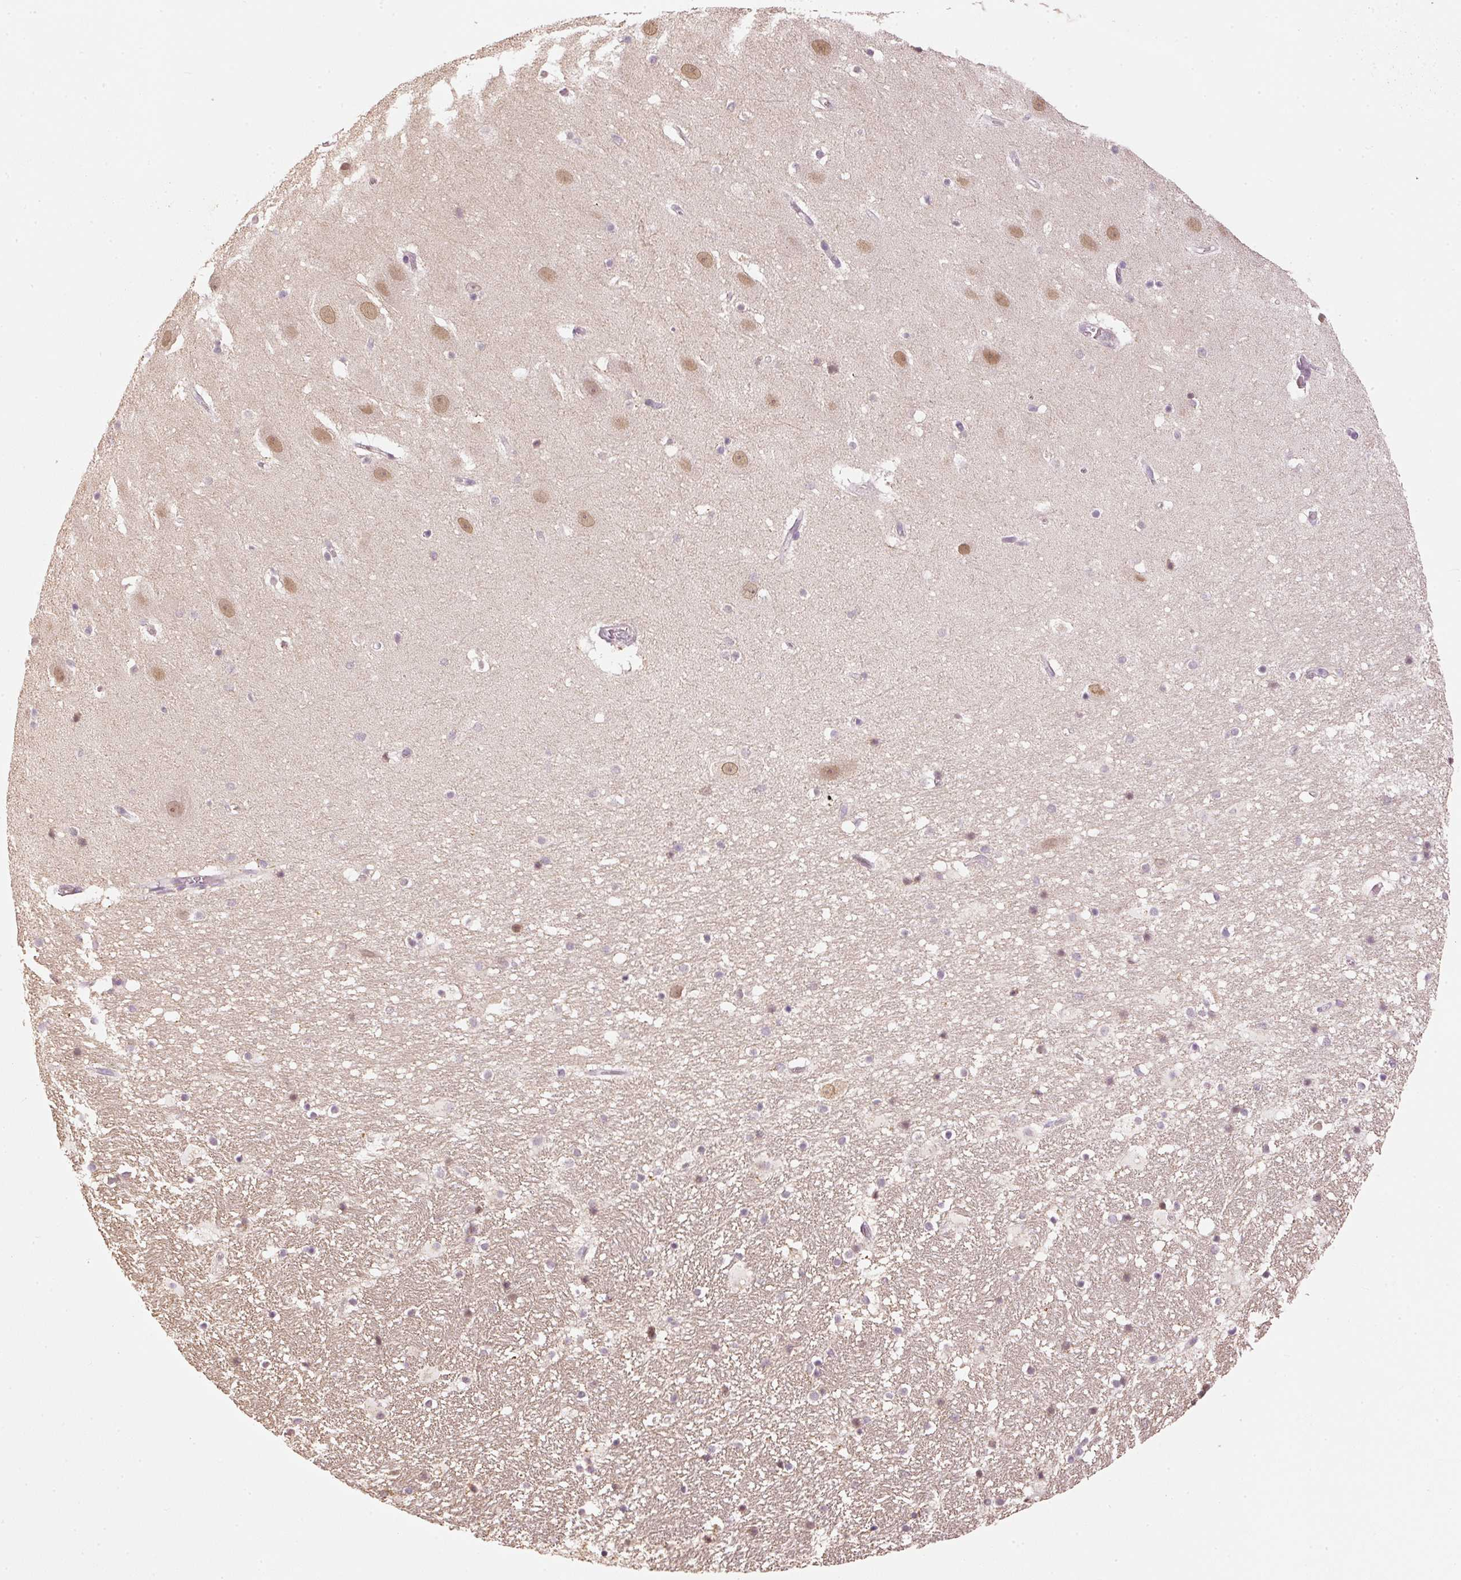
{"staining": {"intensity": "moderate", "quantity": "<25%", "location": "nuclear"}, "tissue": "hippocampus", "cell_type": "Glial cells", "image_type": "normal", "snomed": [{"axis": "morphology", "description": "Normal tissue, NOS"}, {"axis": "topography", "description": "Hippocampus"}], "caption": "A photomicrograph of human hippocampus stained for a protein shows moderate nuclear brown staining in glial cells.", "gene": "MTHFD1L", "patient": {"sex": "male", "age": 37}}